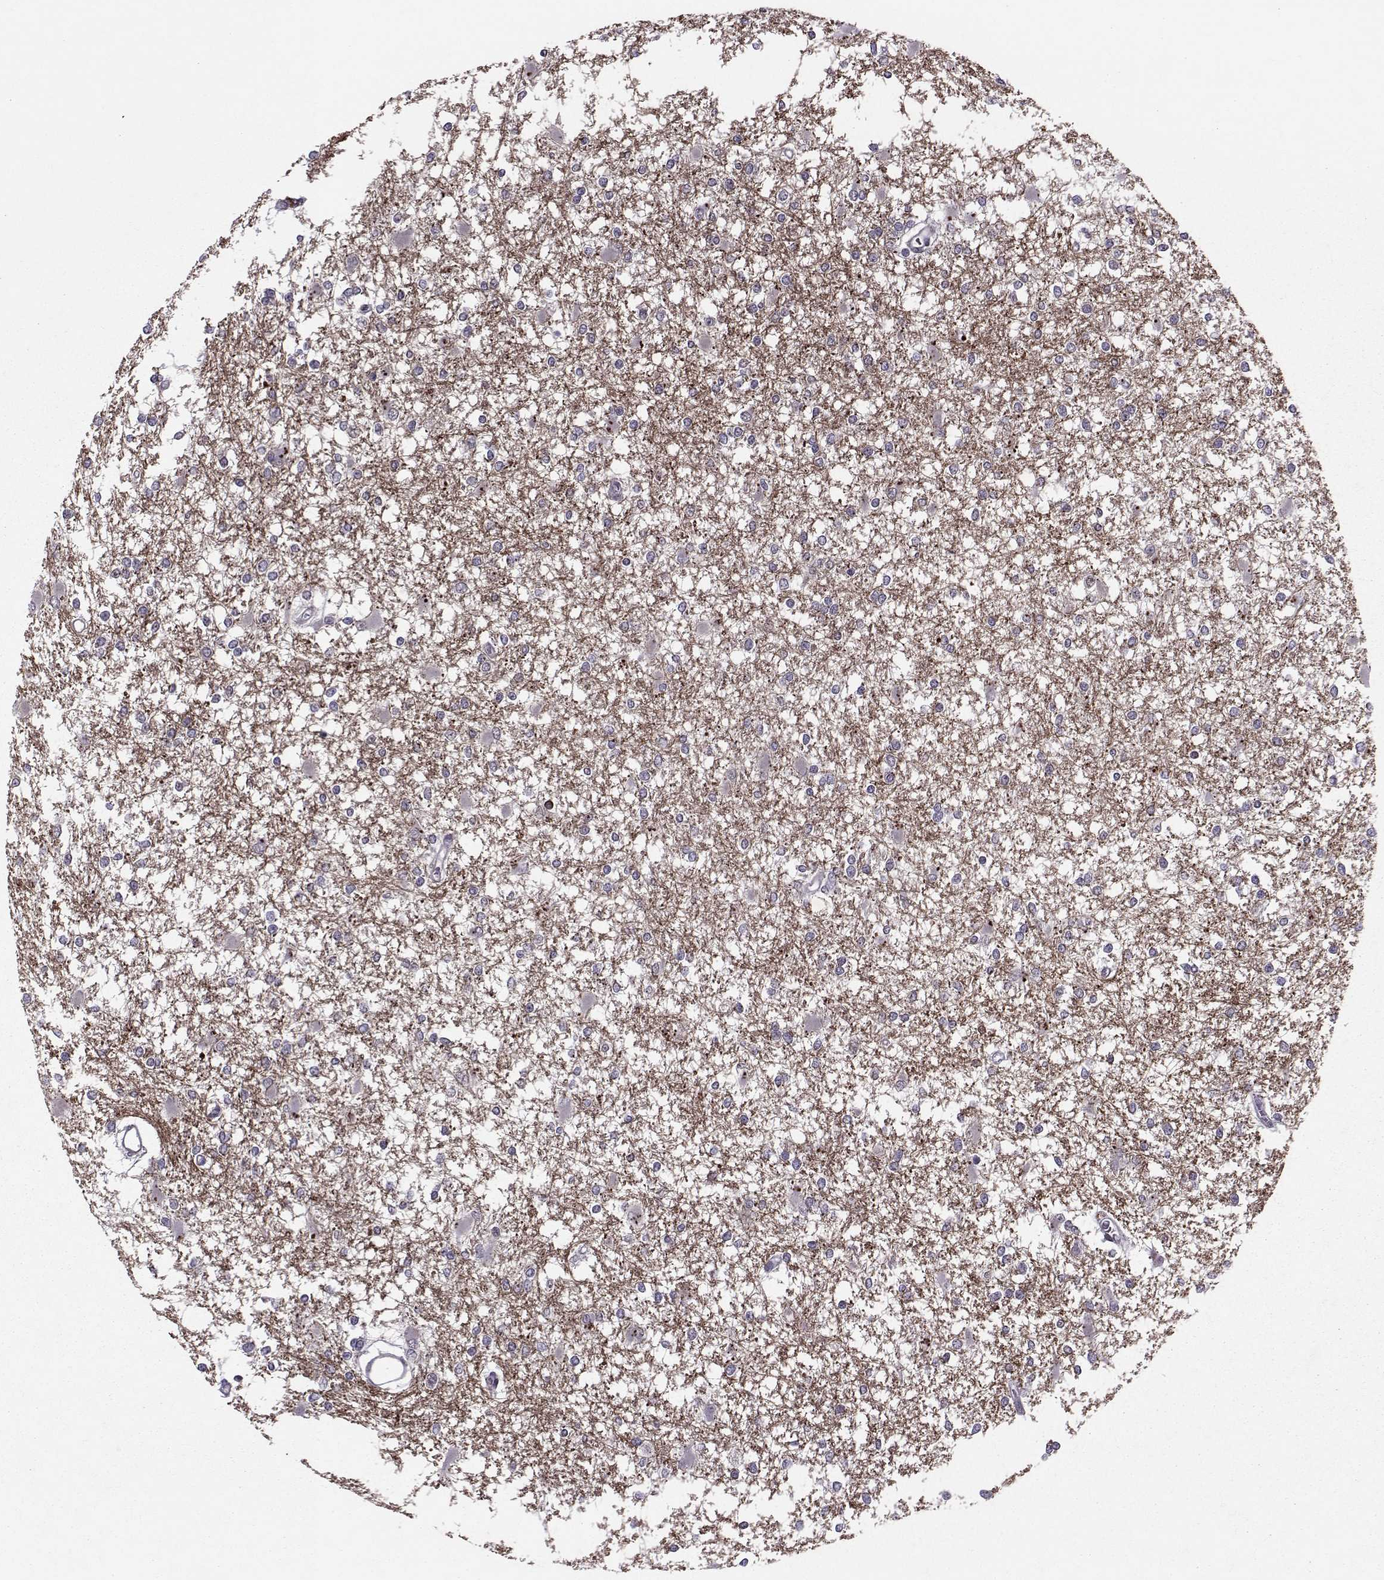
{"staining": {"intensity": "negative", "quantity": "none", "location": "none"}, "tissue": "glioma", "cell_type": "Tumor cells", "image_type": "cancer", "snomed": [{"axis": "morphology", "description": "Glioma, malignant, High grade"}, {"axis": "topography", "description": "Cerebral cortex"}], "caption": "IHC histopathology image of neoplastic tissue: human malignant high-grade glioma stained with DAB (3,3'-diaminobenzidine) demonstrates no significant protein positivity in tumor cells.", "gene": "CDK4", "patient": {"sex": "male", "age": 79}}